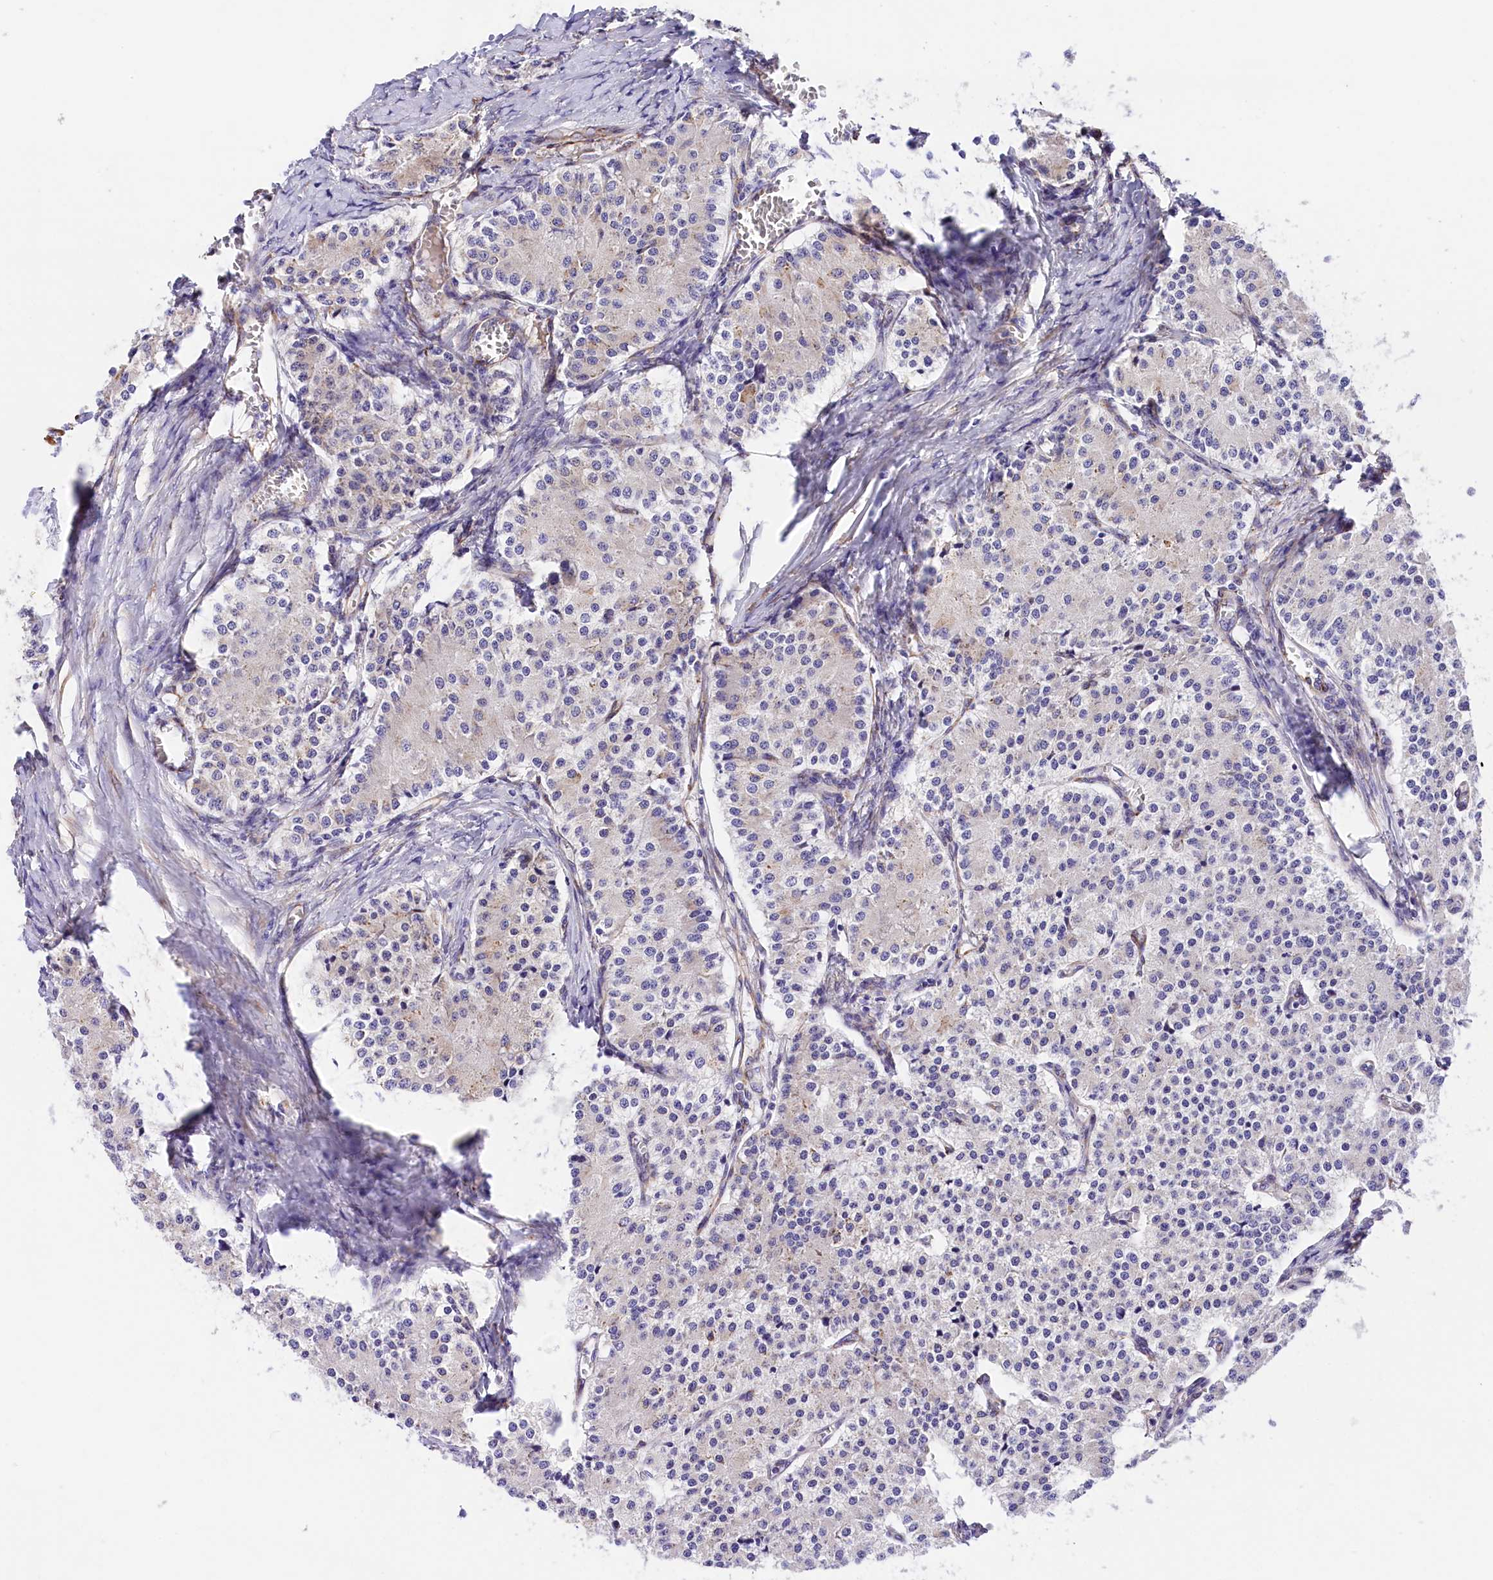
{"staining": {"intensity": "negative", "quantity": "none", "location": "none"}, "tissue": "carcinoid", "cell_type": "Tumor cells", "image_type": "cancer", "snomed": [{"axis": "morphology", "description": "Carcinoid, malignant, NOS"}, {"axis": "topography", "description": "Colon"}], "caption": "Immunohistochemistry of human carcinoid demonstrates no expression in tumor cells. (DAB (3,3'-diaminobenzidine) immunohistochemistry (IHC) with hematoxylin counter stain).", "gene": "ITGA1", "patient": {"sex": "female", "age": 52}}